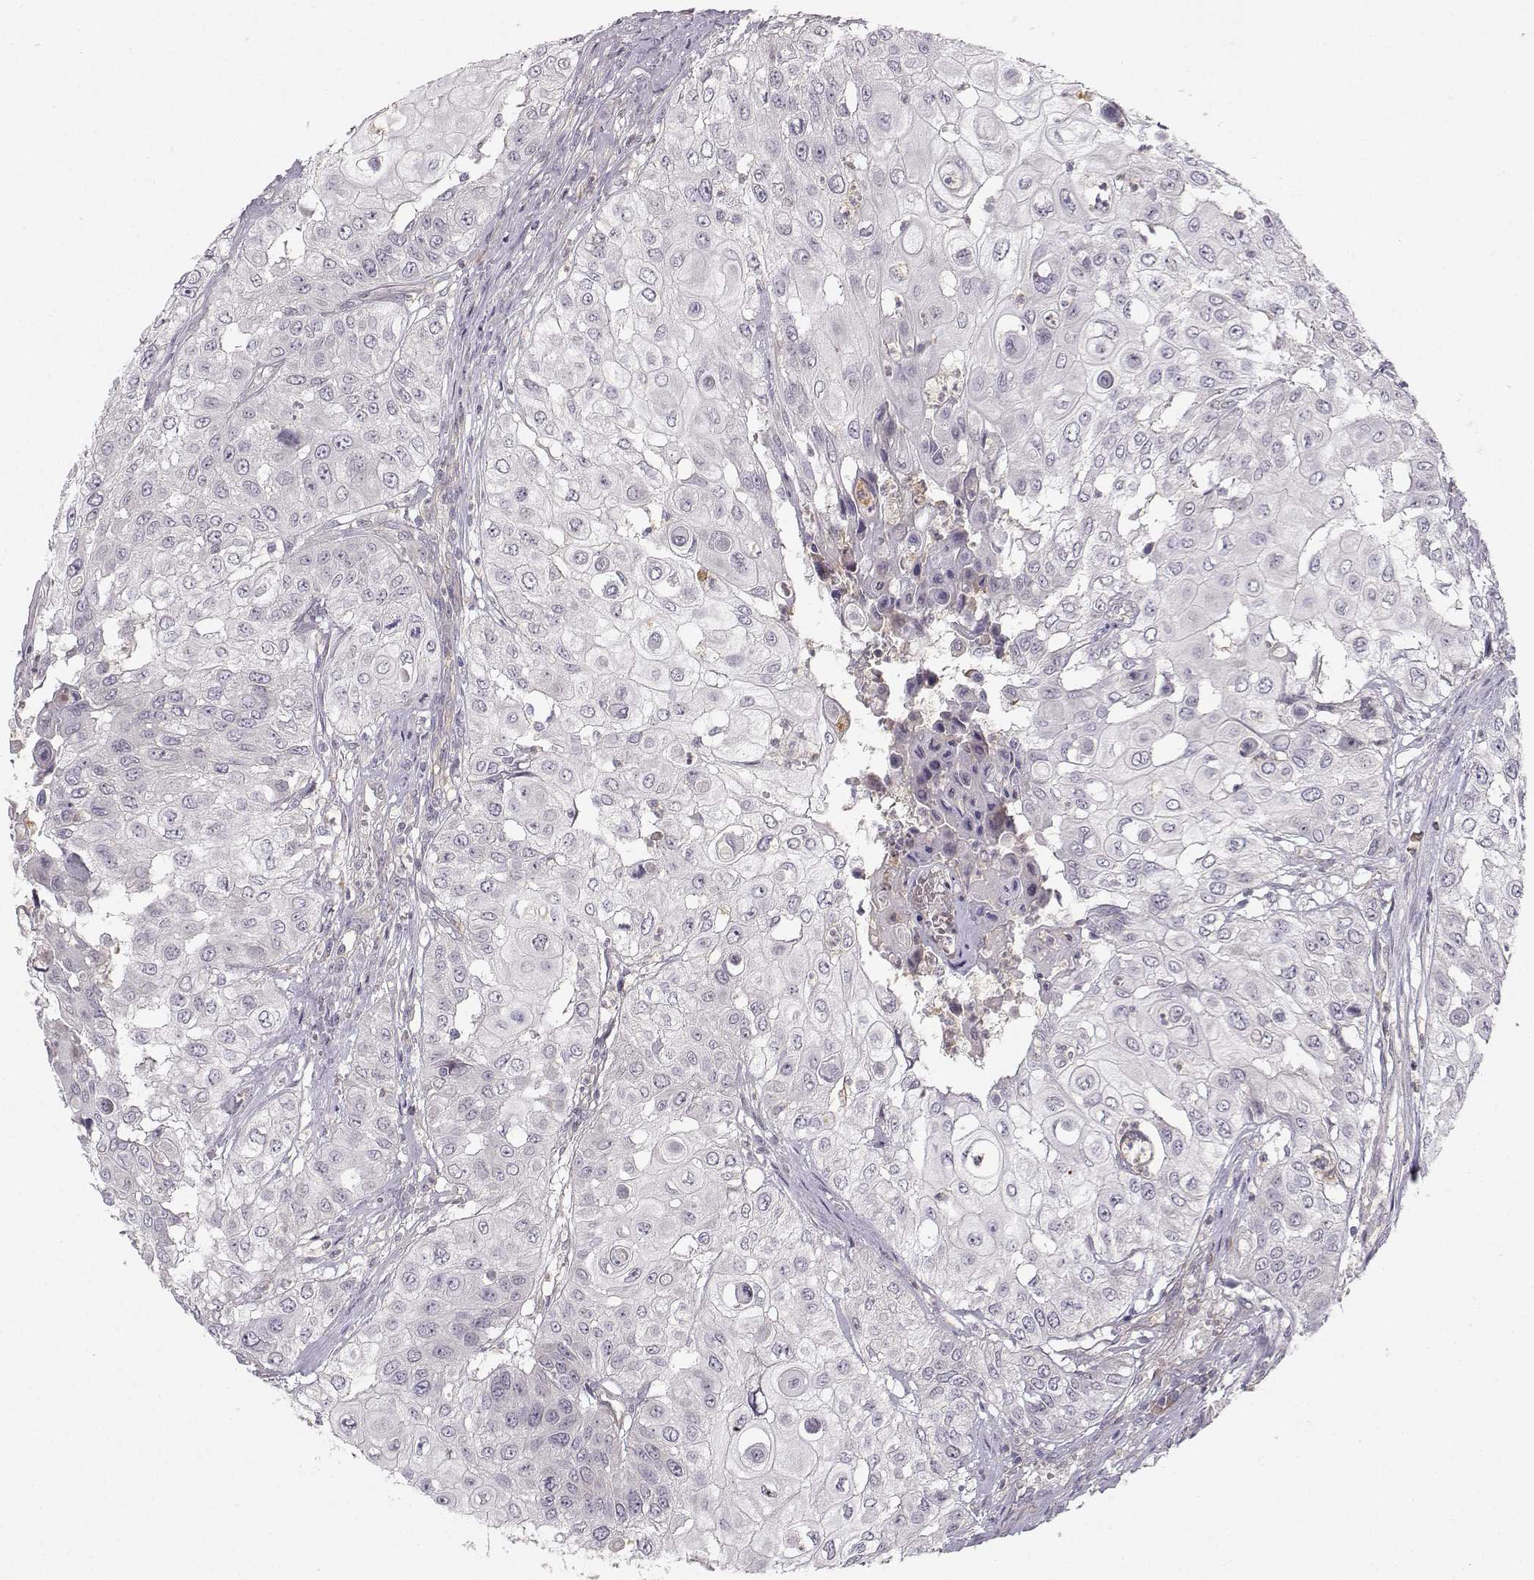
{"staining": {"intensity": "negative", "quantity": "none", "location": "none"}, "tissue": "urothelial cancer", "cell_type": "Tumor cells", "image_type": "cancer", "snomed": [{"axis": "morphology", "description": "Urothelial carcinoma, High grade"}, {"axis": "topography", "description": "Urinary bladder"}], "caption": "The image shows no significant staining in tumor cells of urothelial carcinoma (high-grade).", "gene": "OPRD1", "patient": {"sex": "female", "age": 79}}